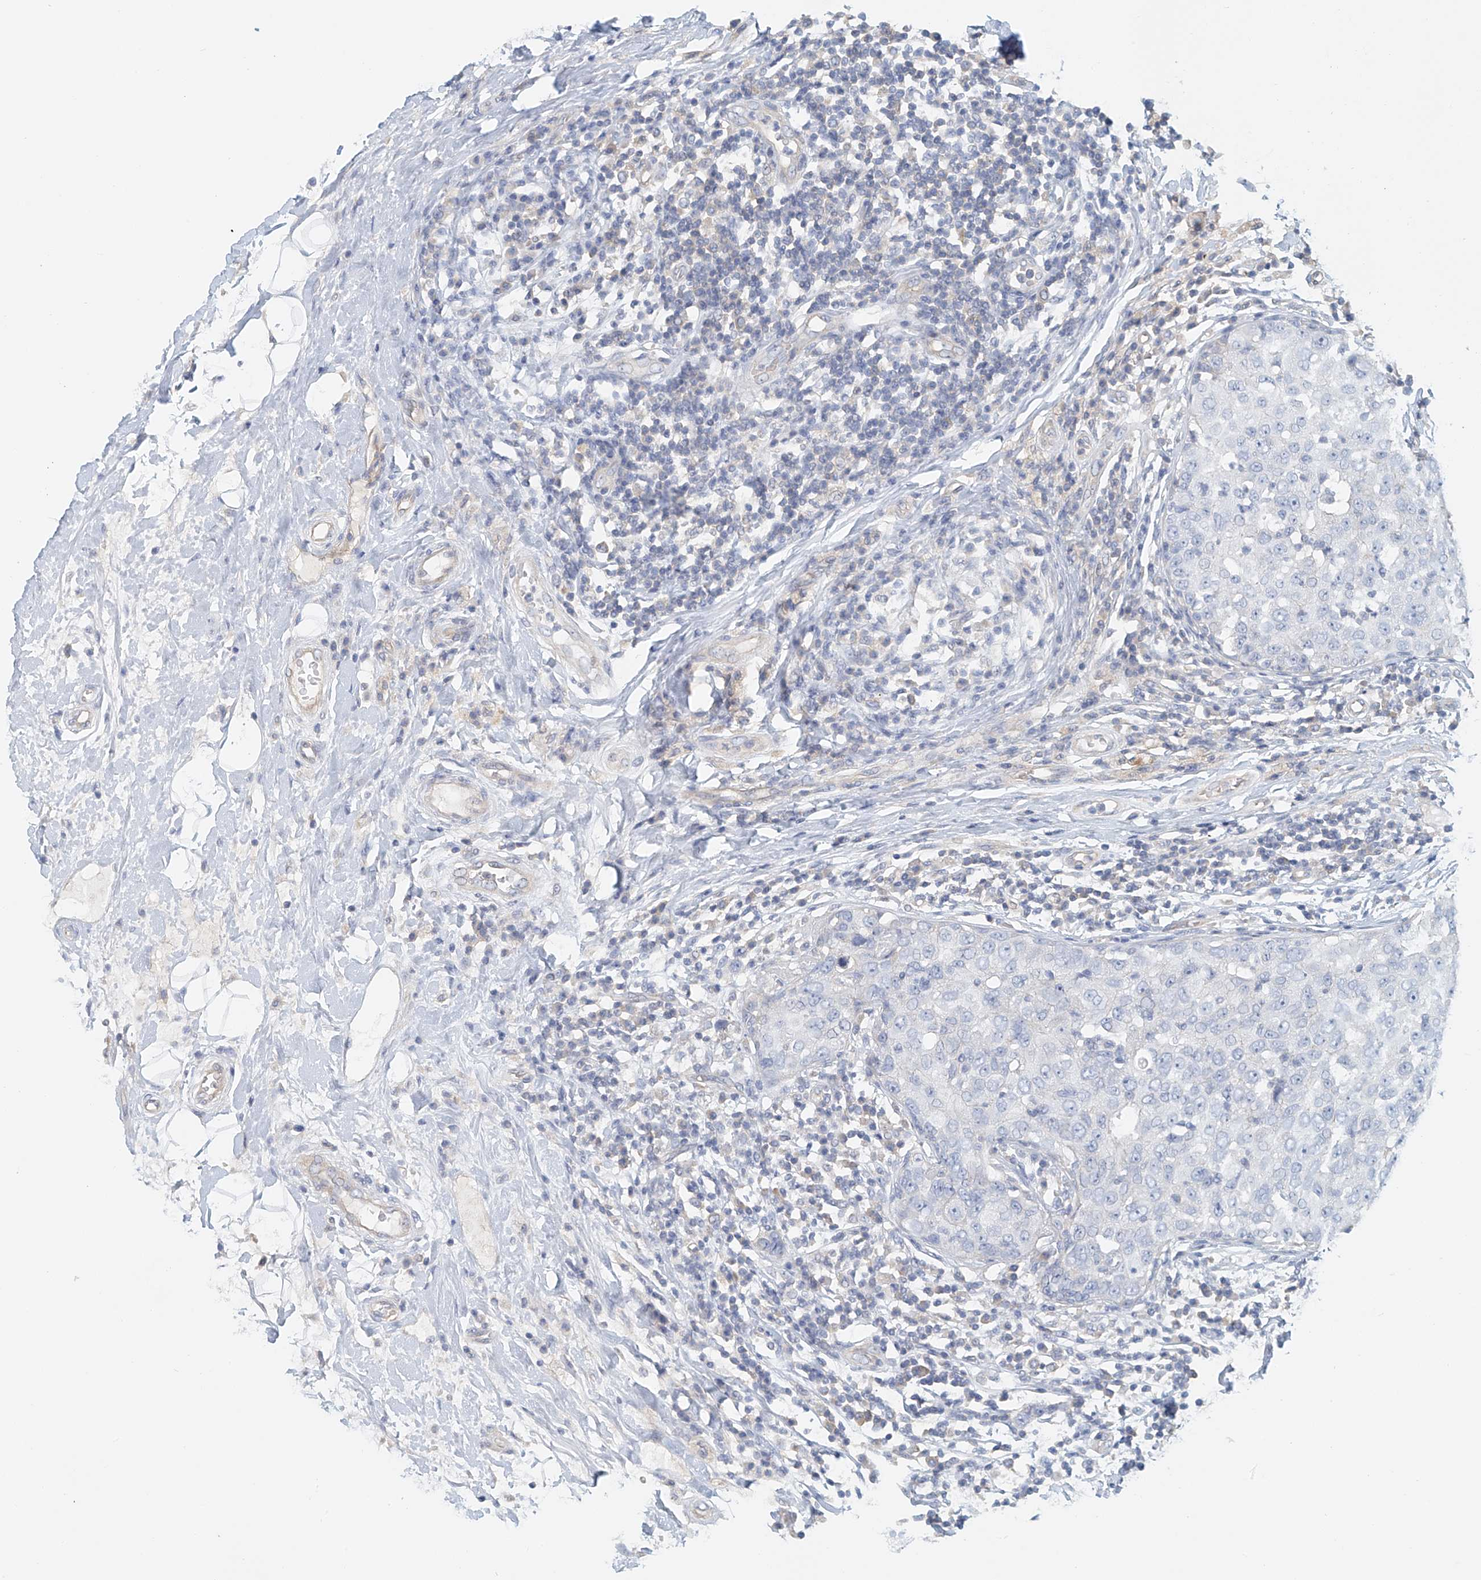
{"staining": {"intensity": "negative", "quantity": "none", "location": "none"}, "tissue": "breast cancer", "cell_type": "Tumor cells", "image_type": "cancer", "snomed": [{"axis": "morphology", "description": "Duct carcinoma"}, {"axis": "topography", "description": "Breast"}], "caption": "IHC photomicrograph of neoplastic tissue: infiltrating ductal carcinoma (breast) stained with DAB (3,3'-diaminobenzidine) shows no significant protein expression in tumor cells. The staining is performed using DAB brown chromogen with nuclei counter-stained in using hematoxylin.", "gene": "FRYL", "patient": {"sex": "female", "age": 27}}